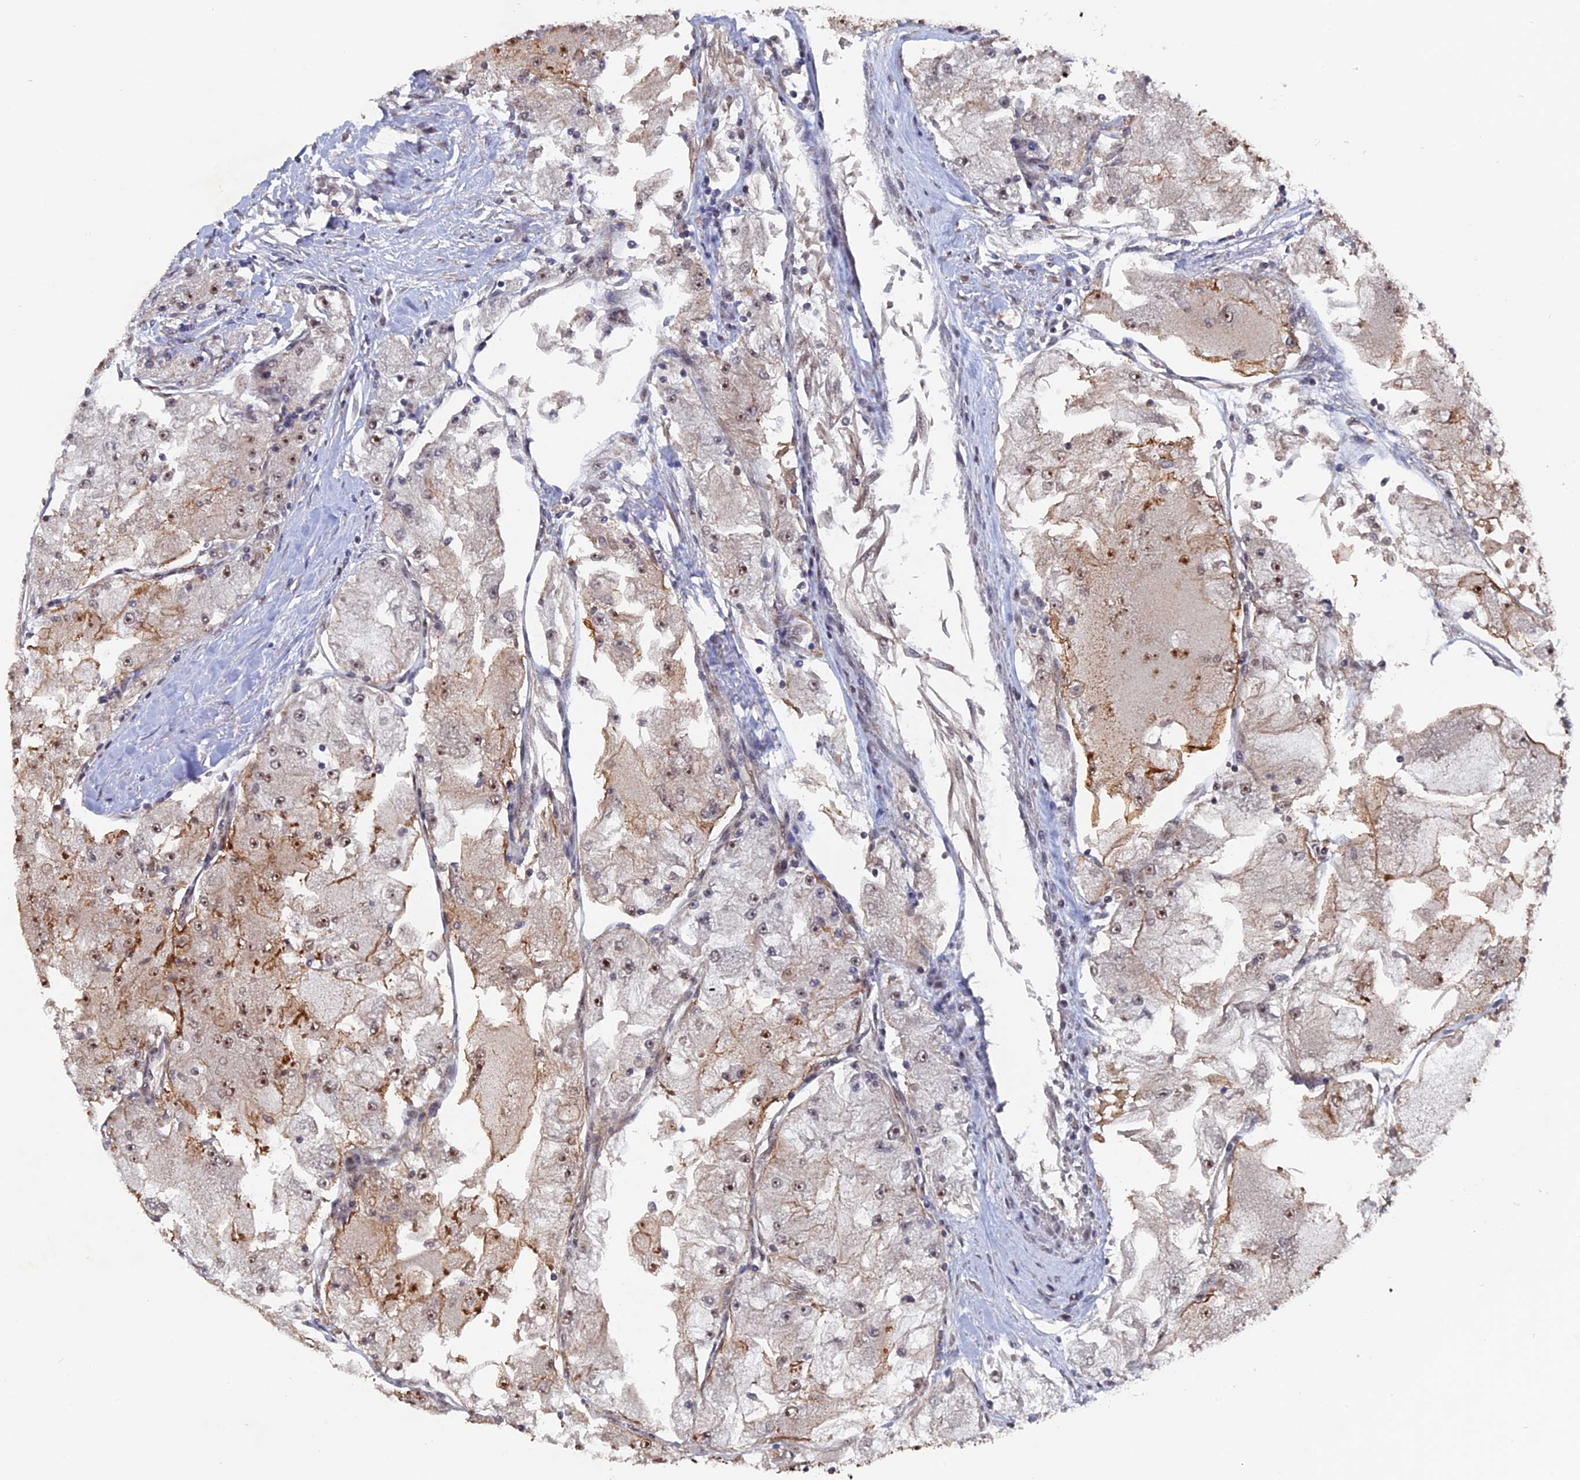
{"staining": {"intensity": "moderate", "quantity": "<25%", "location": "nuclear"}, "tissue": "renal cancer", "cell_type": "Tumor cells", "image_type": "cancer", "snomed": [{"axis": "morphology", "description": "Adenocarcinoma, NOS"}, {"axis": "topography", "description": "Kidney"}], "caption": "Protein staining of adenocarcinoma (renal) tissue exhibits moderate nuclear expression in approximately <25% of tumor cells. Immunohistochemistry stains the protein in brown and the nuclei are stained blue.", "gene": "NOSIP", "patient": {"sex": "female", "age": 72}}